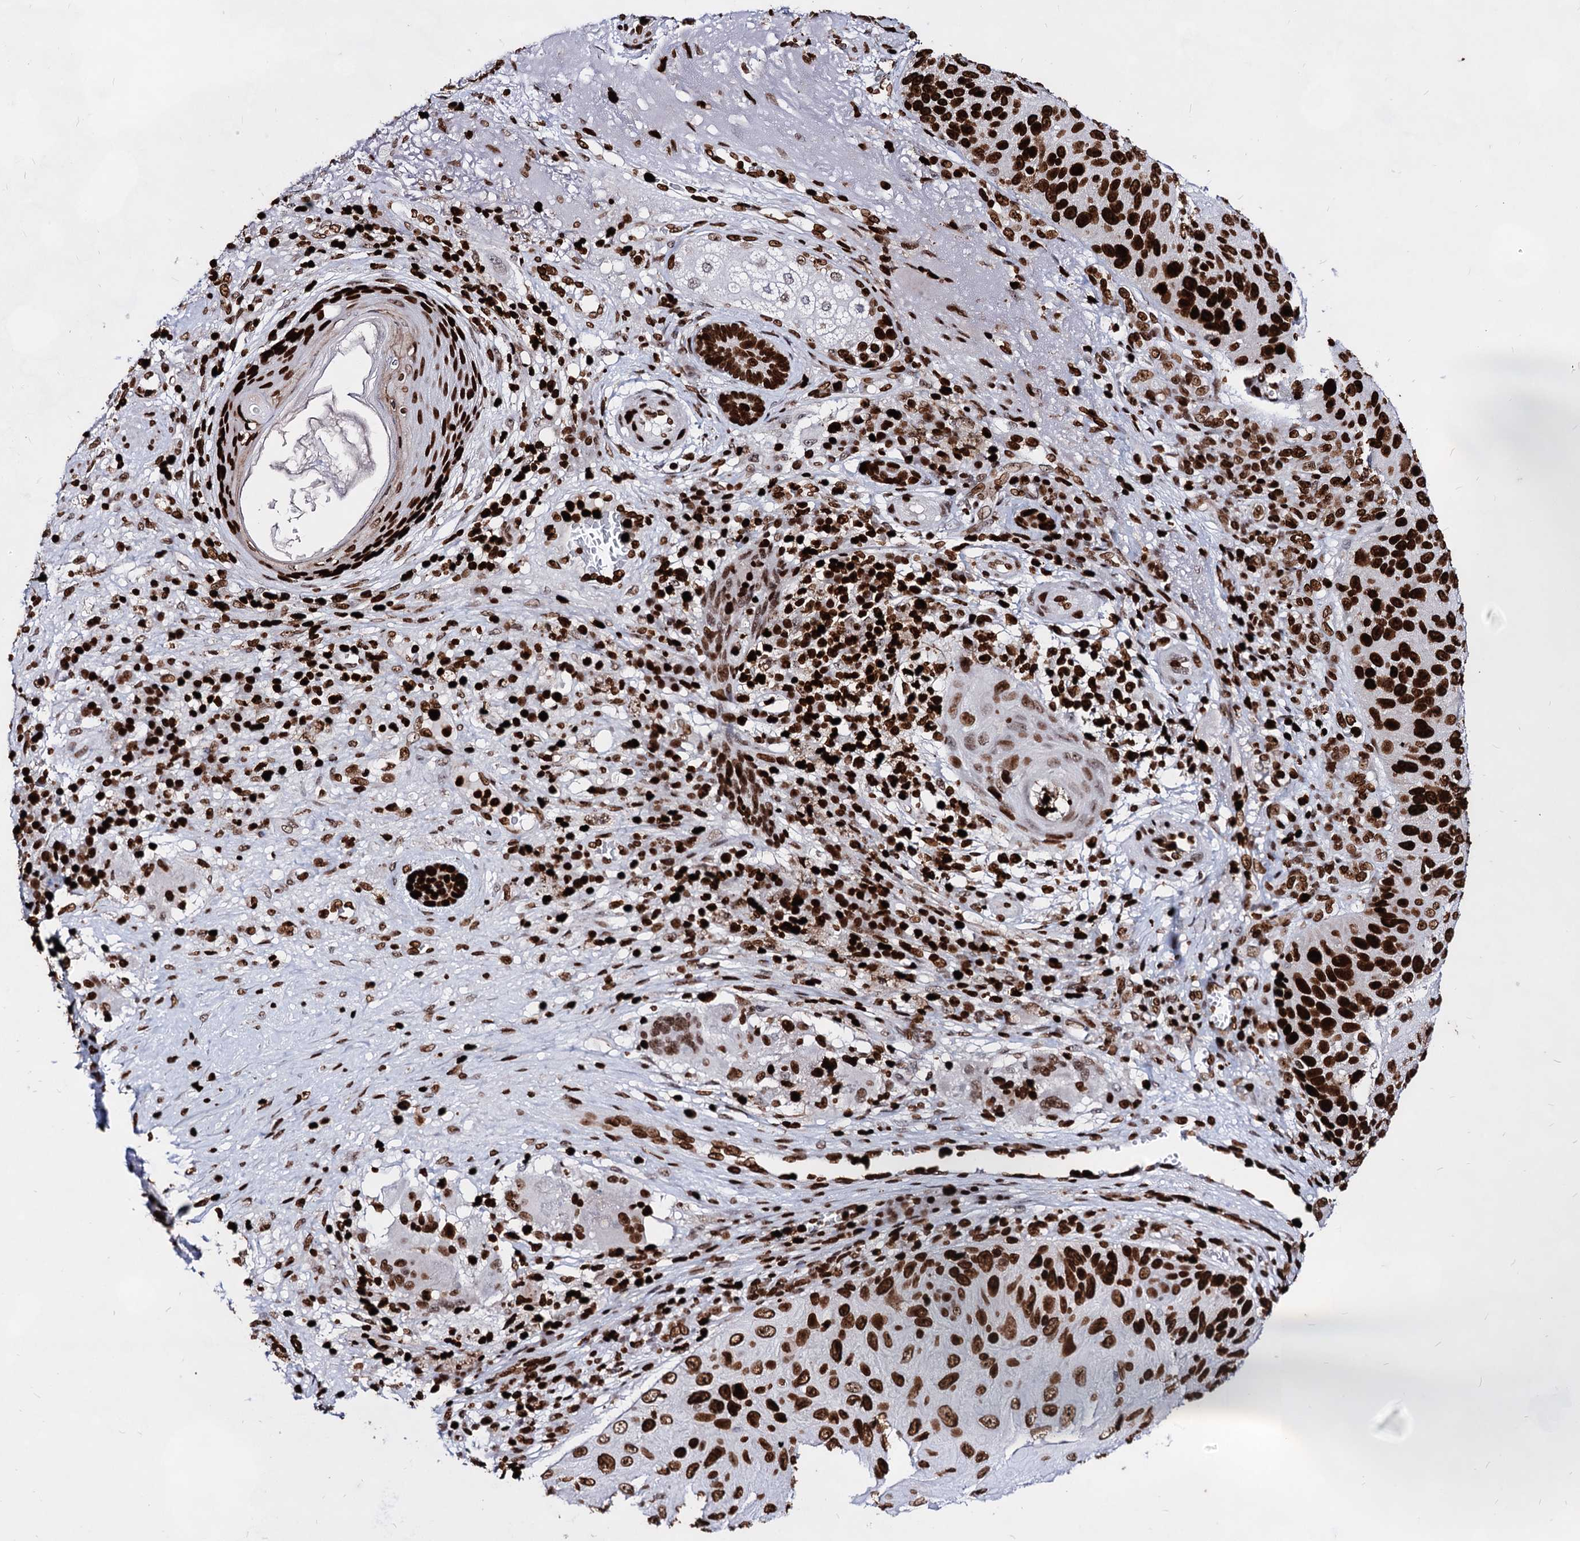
{"staining": {"intensity": "strong", "quantity": ">75%", "location": "nuclear"}, "tissue": "skin cancer", "cell_type": "Tumor cells", "image_type": "cancer", "snomed": [{"axis": "morphology", "description": "Squamous cell carcinoma, NOS"}, {"axis": "topography", "description": "Skin"}], "caption": "The histopathology image reveals staining of skin squamous cell carcinoma, revealing strong nuclear protein expression (brown color) within tumor cells. Nuclei are stained in blue.", "gene": "HMGB2", "patient": {"sex": "female", "age": 88}}